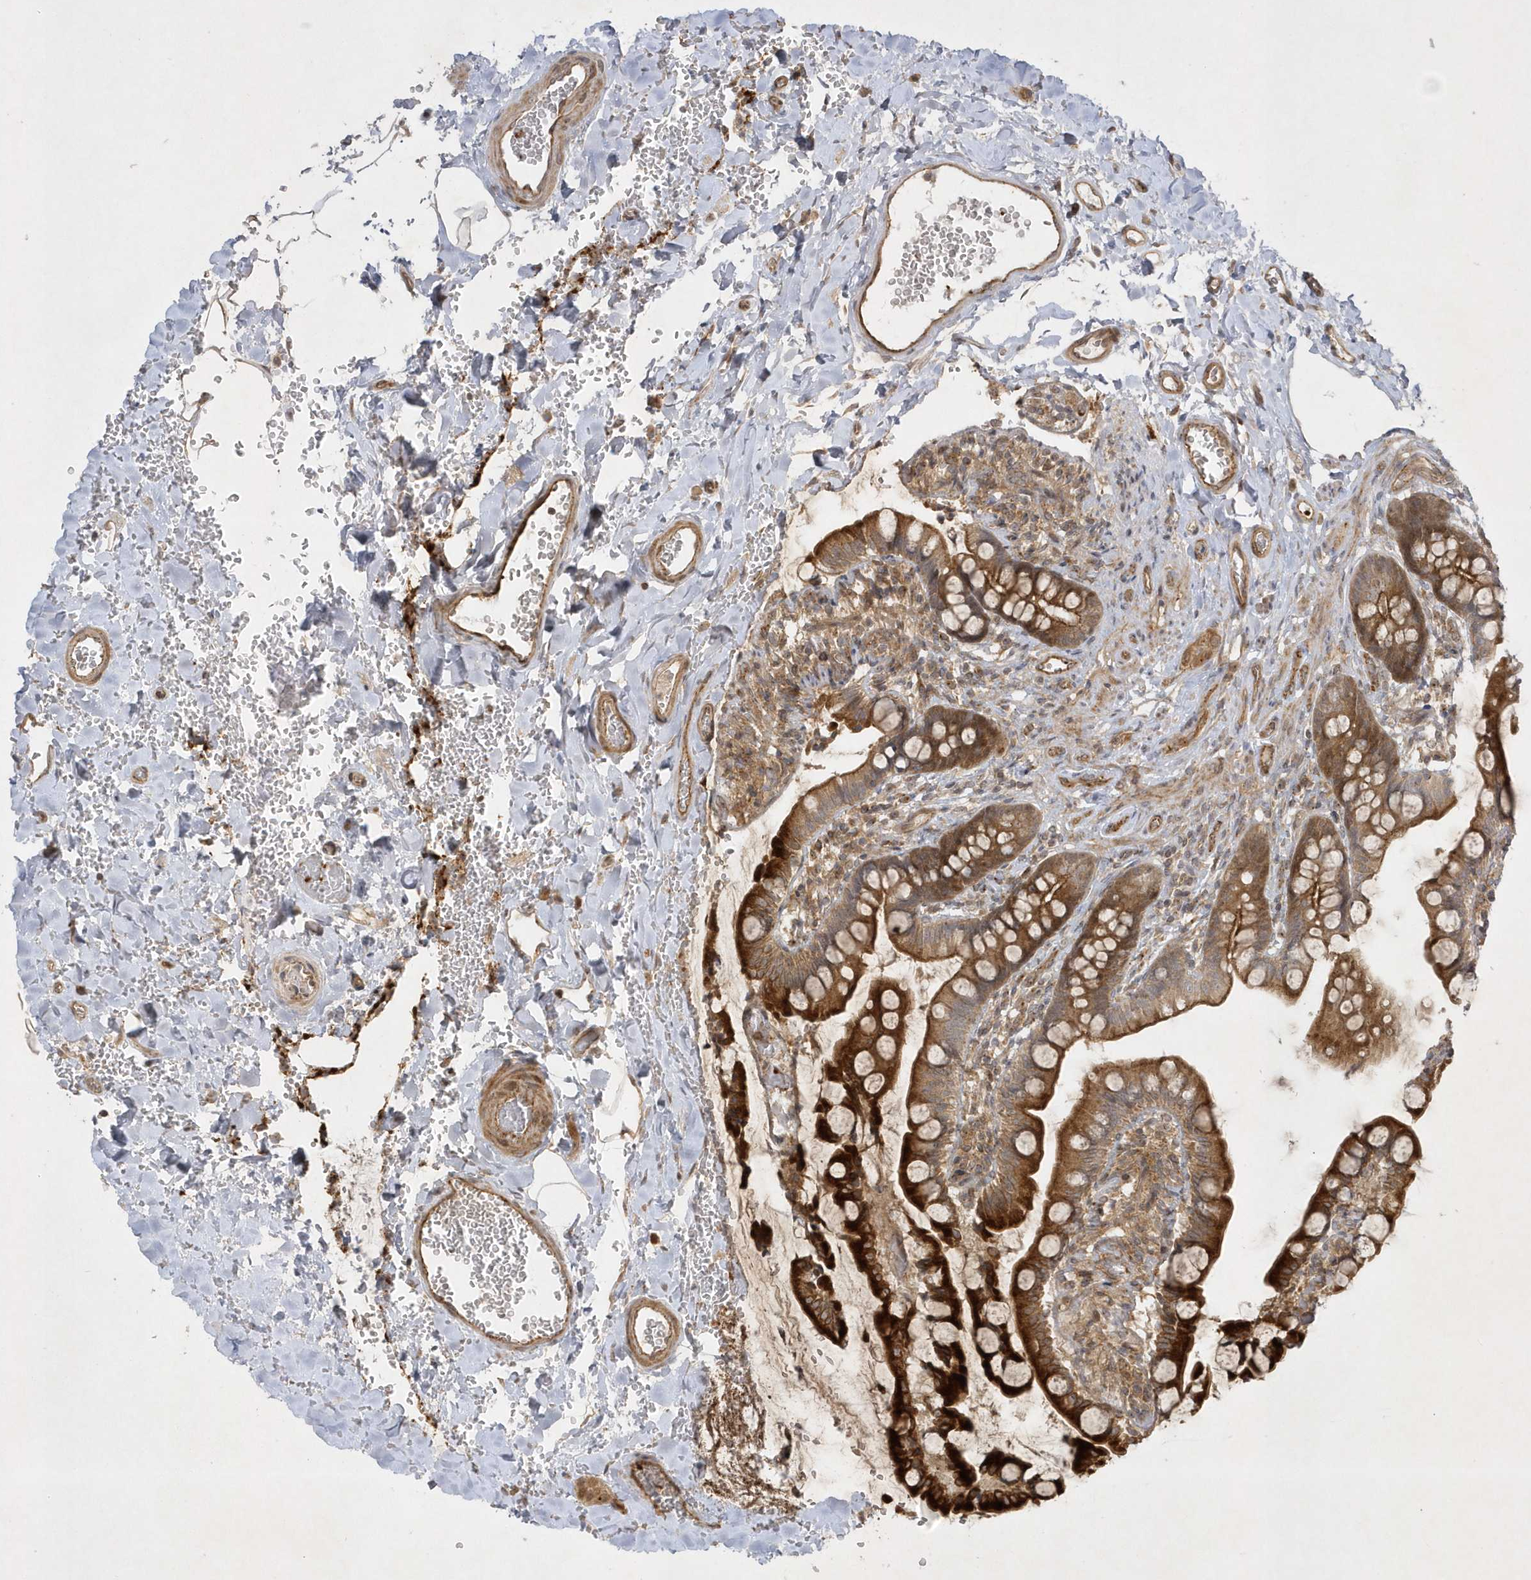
{"staining": {"intensity": "strong", "quantity": ">75%", "location": "cytoplasmic/membranous"}, "tissue": "small intestine", "cell_type": "Glandular cells", "image_type": "normal", "snomed": [{"axis": "morphology", "description": "Normal tissue, NOS"}, {"axis": "topography", "description": "Small intestine"}], "caption": "Protein positivity by IHC shows strong cytoplasmic/membranous staining in about >75% of glandular cells in benign small intestine.", "gene": "NAF1", "patient": {"sex": "male", "age": 52}}